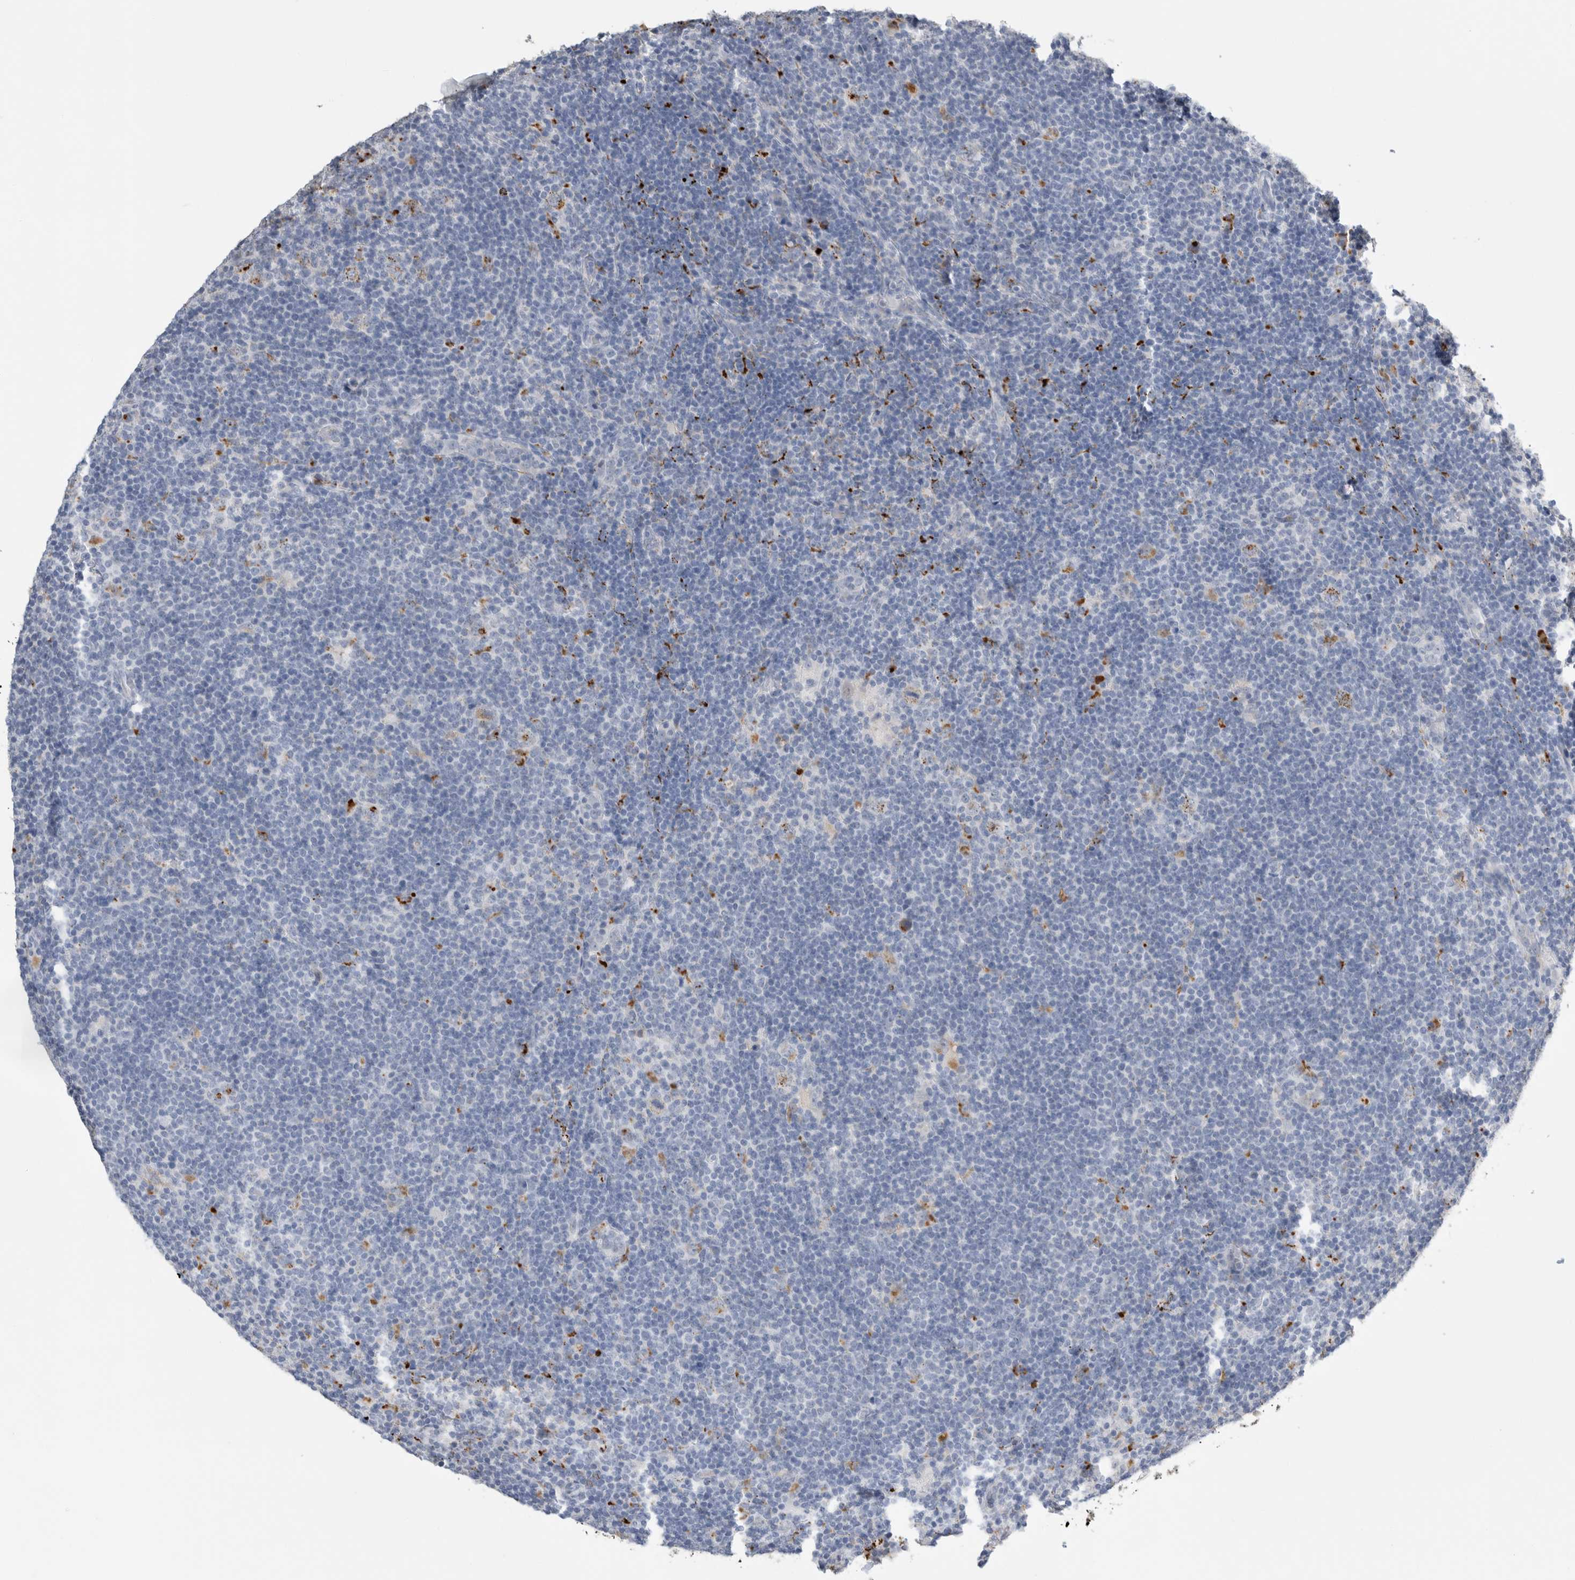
{"staining": {"intensity": "negative", "quantity": "none", "location": "none"}, "tissue": "lymphoma", "cell_type": "Tumor cells", "image_type": "cancer", "snomed": [{"axis": "morphology", "description": "Hodgkin's disease, NOS"}, {"axis": "topography", "description": "Lymph node"}], "caption": "Immunohistochemistry (IHC) of lymphoma exhibits no staining in tumor cells.", "gene": "GGH", "patient": {"sex": "female", "age": 57}}